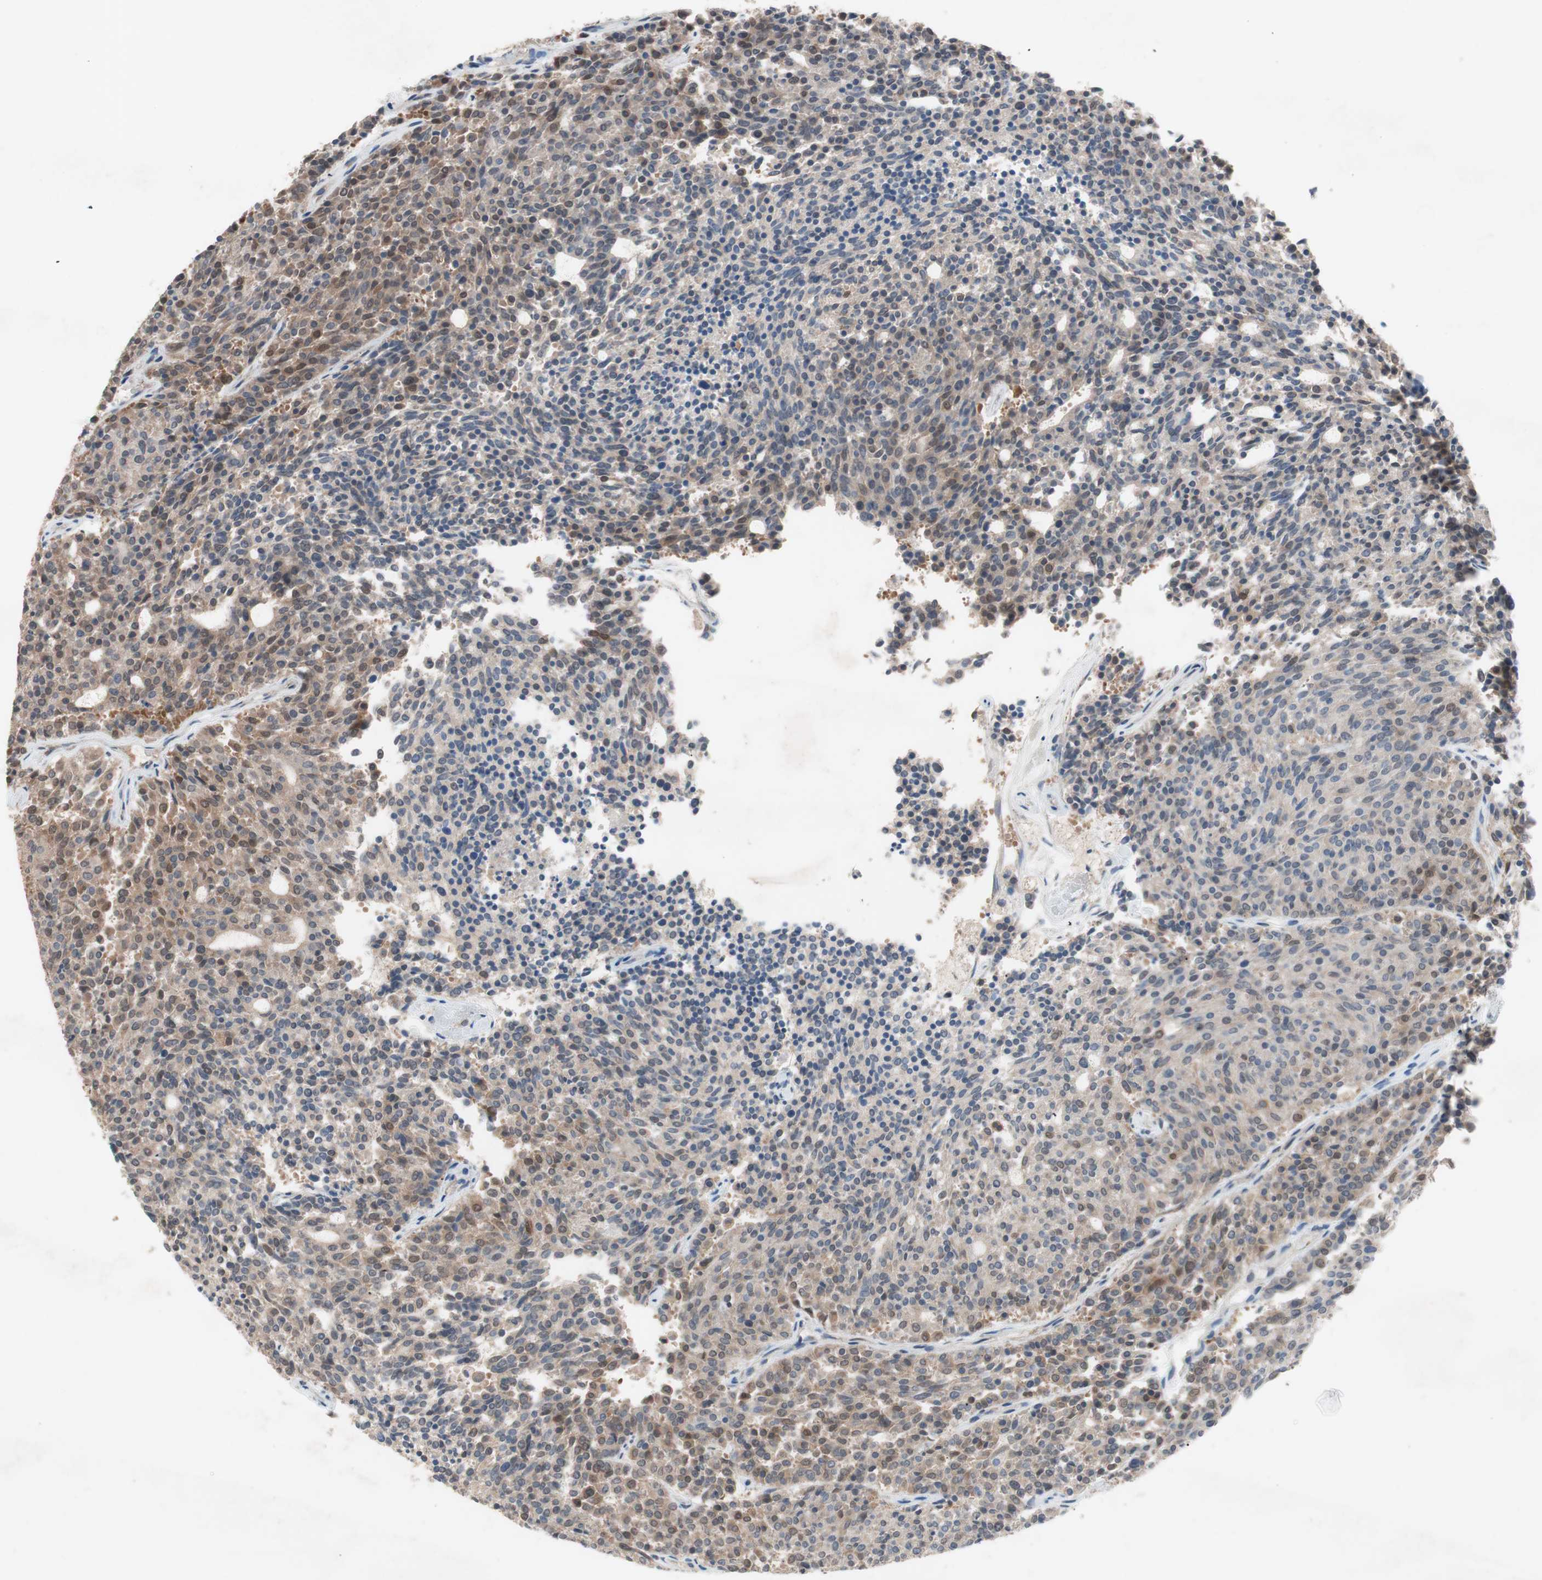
{"staining": {"intensity": "weak", "quantity": ">75%", "location": "cytoplasmic/membranous"}, "tissue": "carcinoid", "cell_type": "Tumor cells", "image_type": "cancer", "snomed": [{"axis": "morphology", "description": "Carcinoid, malignant, NOS"}, {"axis": "topography", "description": "Pancreas"}], "caption": "Protein staining exhibits weak cytoplasmic/membranous staining in approximately >75% of tumor cells in carcinoid. (DAB IHC, brown staining for protein, blue staining for nuclei).", "gene": "GALT", "patient": {"sex": "female", "age": 54}}